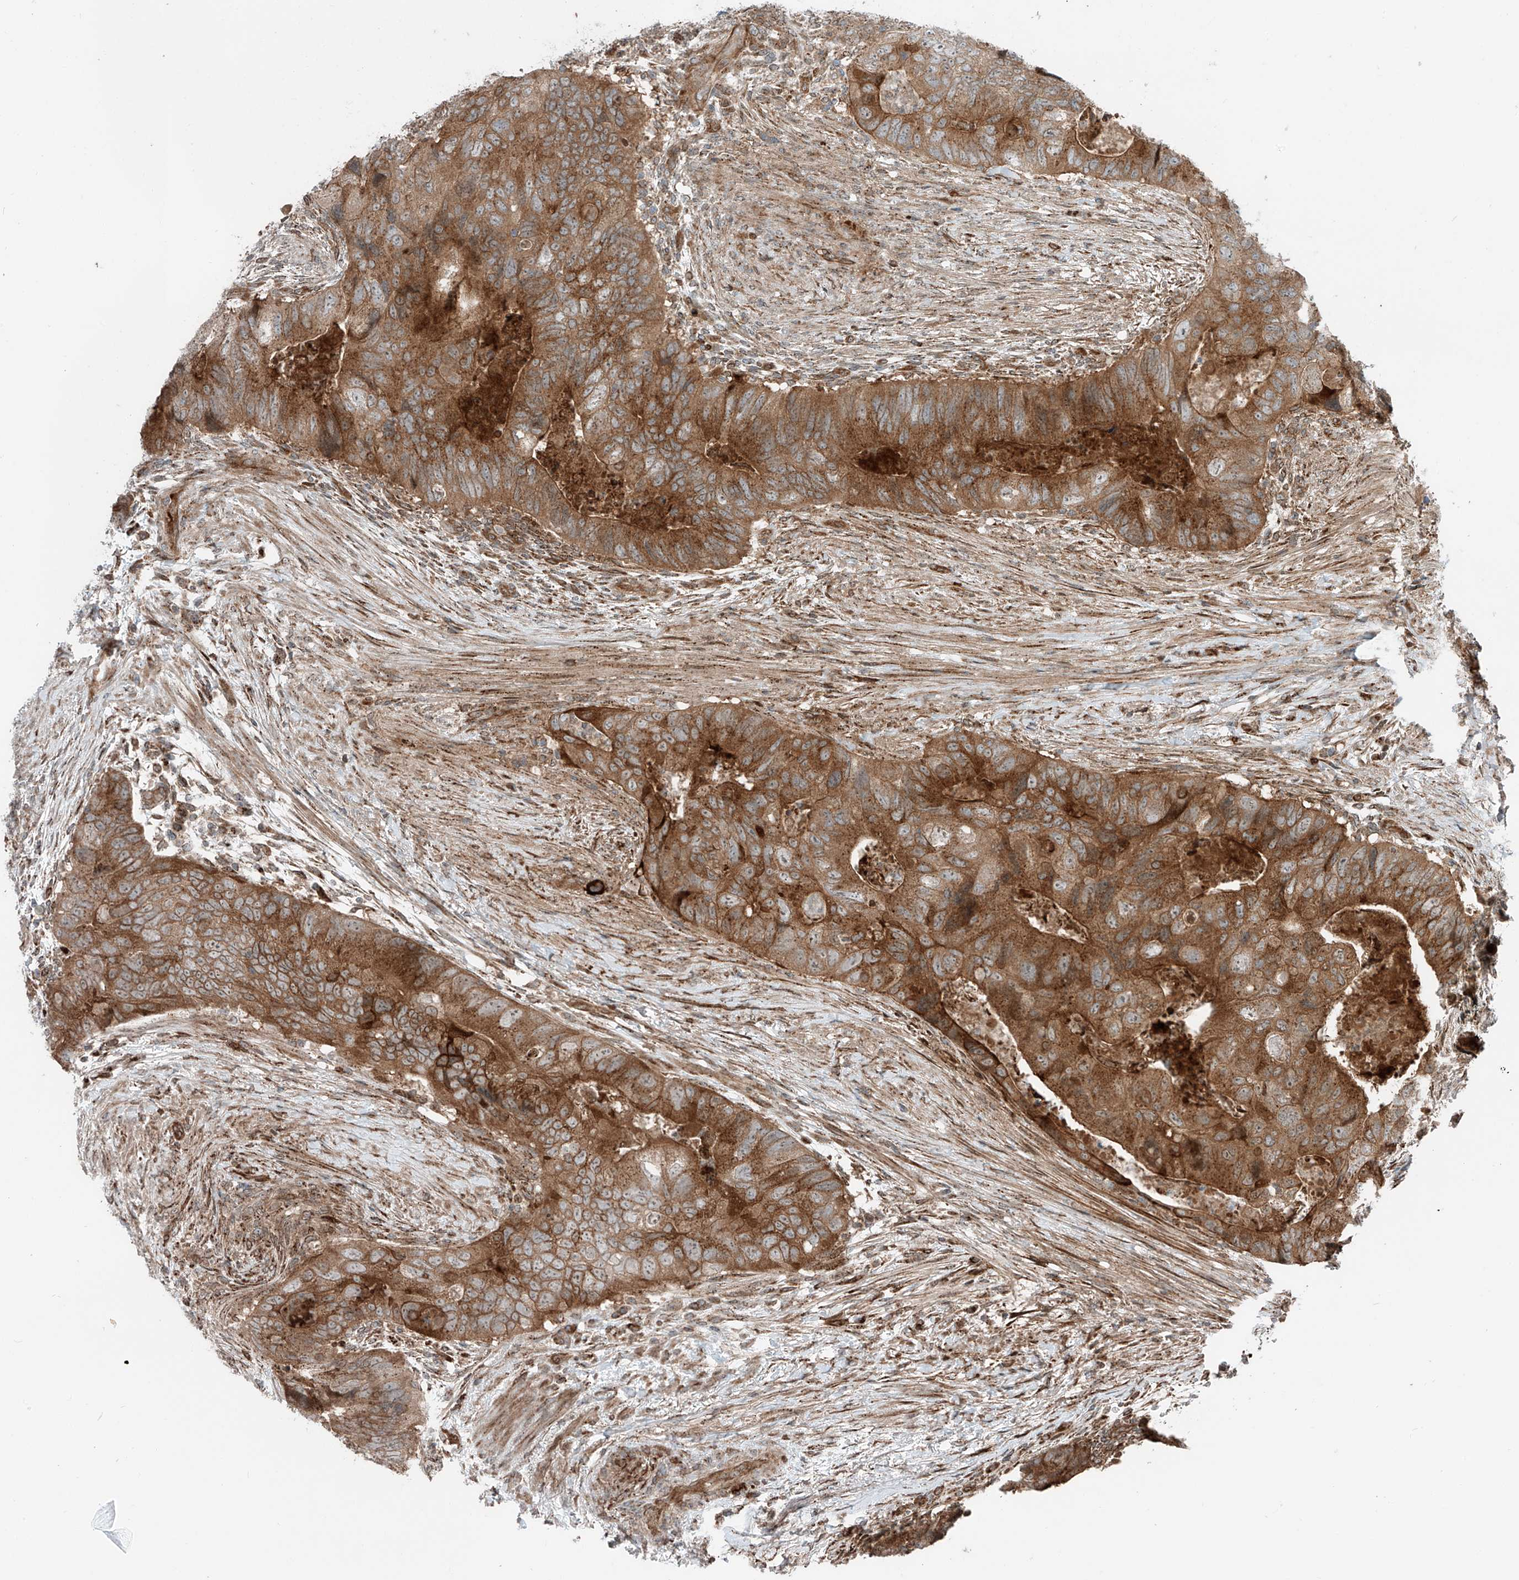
{"staining": {"intensity": "strong", "quantity": ">75%", "location": "cytoplasmic/membranous"}, "tissue": "colorectal cancer", "cell_type": "Tumor cells", "image_type": "cancer", "snomed": [{"axis": "morphology", "description": "Adenocarcinoma, NOS"}, {"axis": "topography", "description": "Rectum"}], "caption": "Immunohistochemical staining of colorectal cancer (adenocarcinoma) exhibits high levels of strong cytoplasmic/membranous positivity in approximately >75% of tumor cells.", "gene": "USP48", "patient": {"sex": "male", "age": 63}}